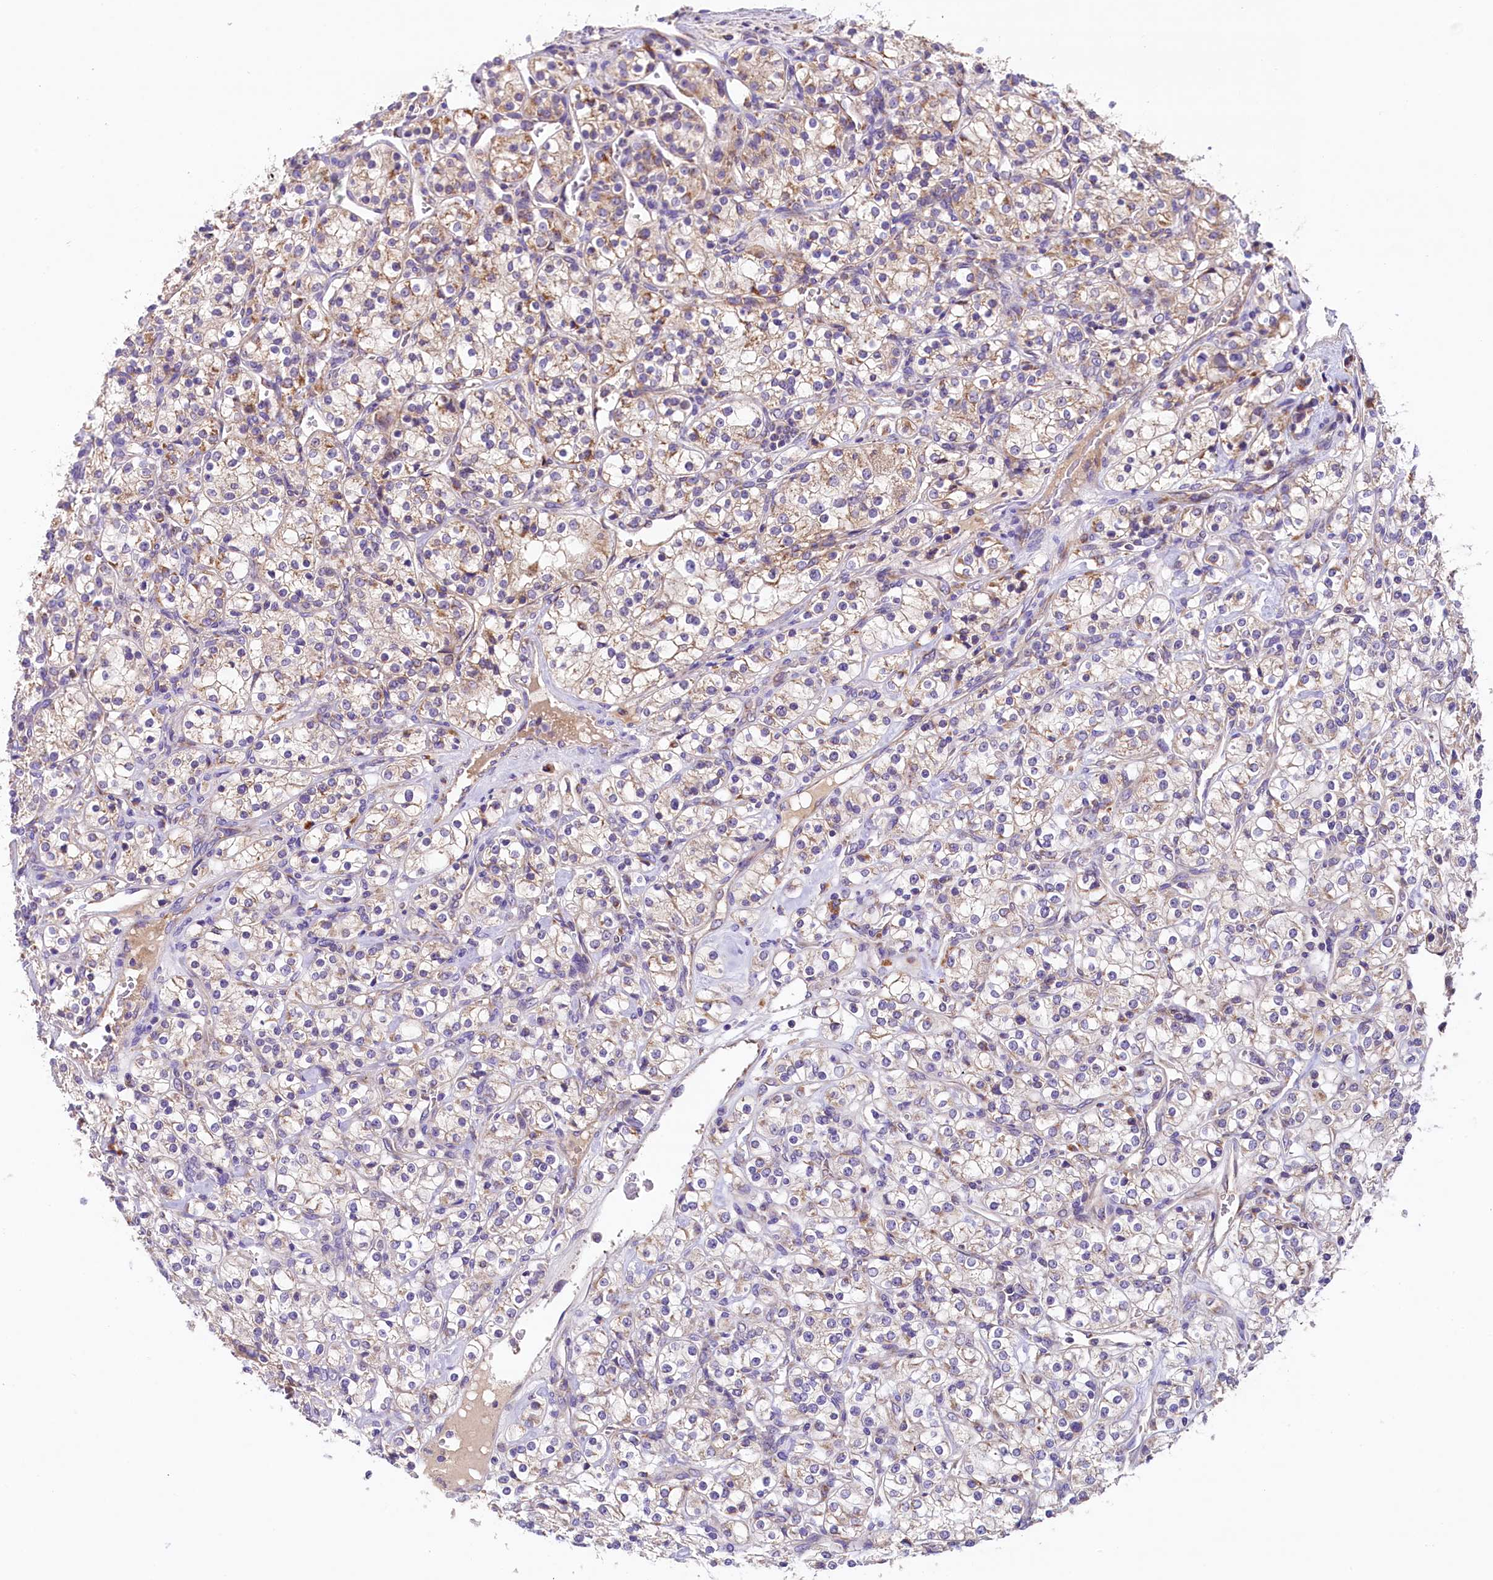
{"staining": {"intensity": "weak", "quantity": "25%-75%", "location": "cytoplasmic/membranous"}, "tissue": "renal cancer", "cell_type": "Tumor cells", "image_type": "cancer", "snomed": [{"axis": "morphology", "description": "Adenocarcinoma, NOS"}, {"axis": "topography", "description": "Kidney"}], "caption": "IHC of renal adenocarcinoma reveals low levels of weak cytoplasmic/membranous expression in approximately 25%-75% of tumor cells.", "gene": "PMPCB", "patient": {"sex": "male", "age": 77}}